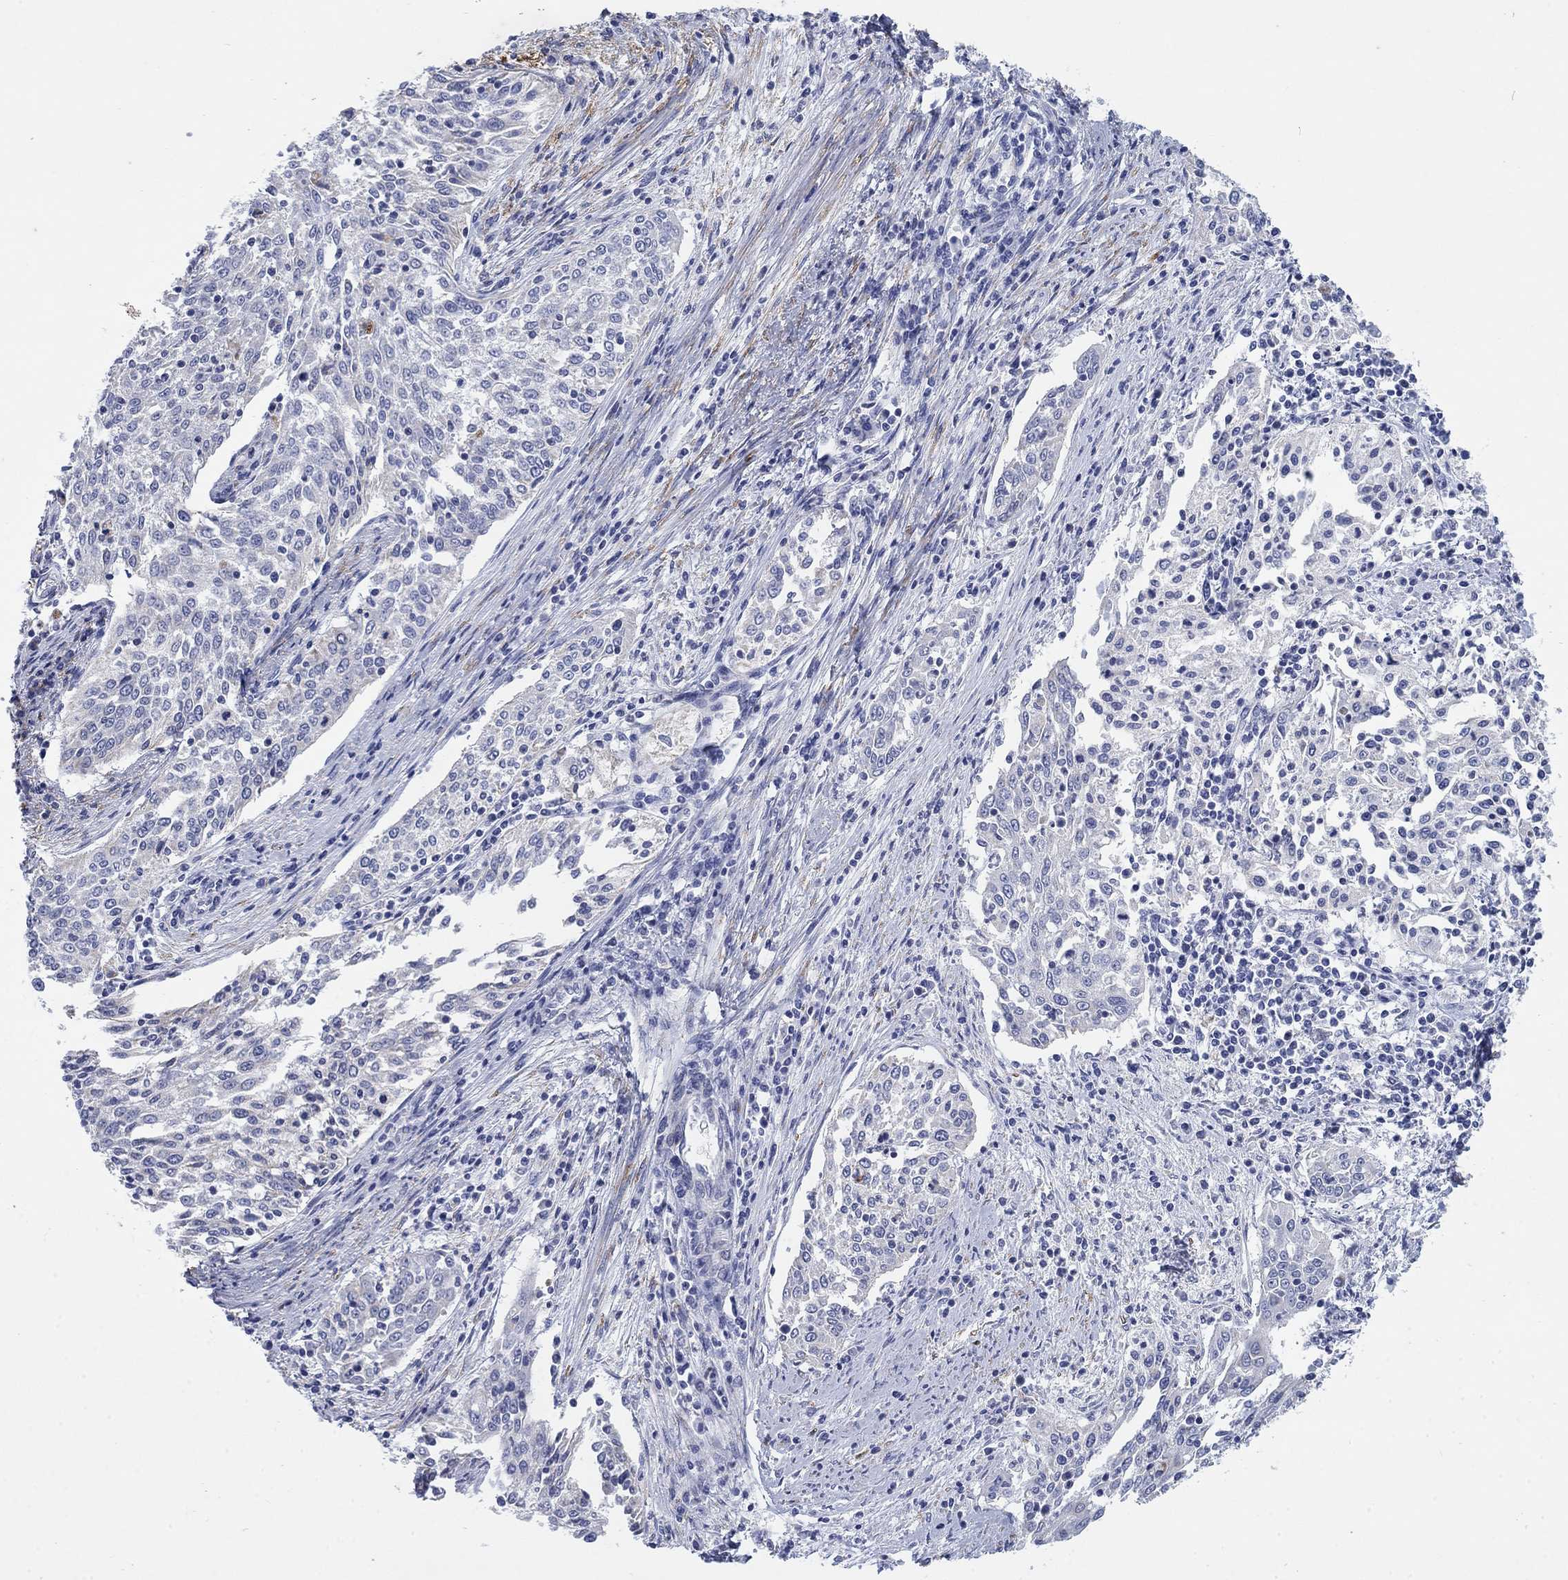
{"staining": {"intensity": "negative", "quantity": "none", "location": "none"}, "tissue": "cervical cancer", "cell_type": "Tumor cells", "image_type": "cancer", "snomed": [{"axis": "morphology", "description": "Squamous cell carcinoma, NOS"}, {"axis": "topography", "description": "Cervix"}], "caption": "High magnification brightfield microscopy of cervical squamous cell carcinoma stained with DAB (3,3'-diaminobenzidine) (brown) and counterstained with hematoxylin (blue): tumor cells show no significant staining.", "gene": "SCCPDH", "patient": {"sex": "female", "age": 41}}